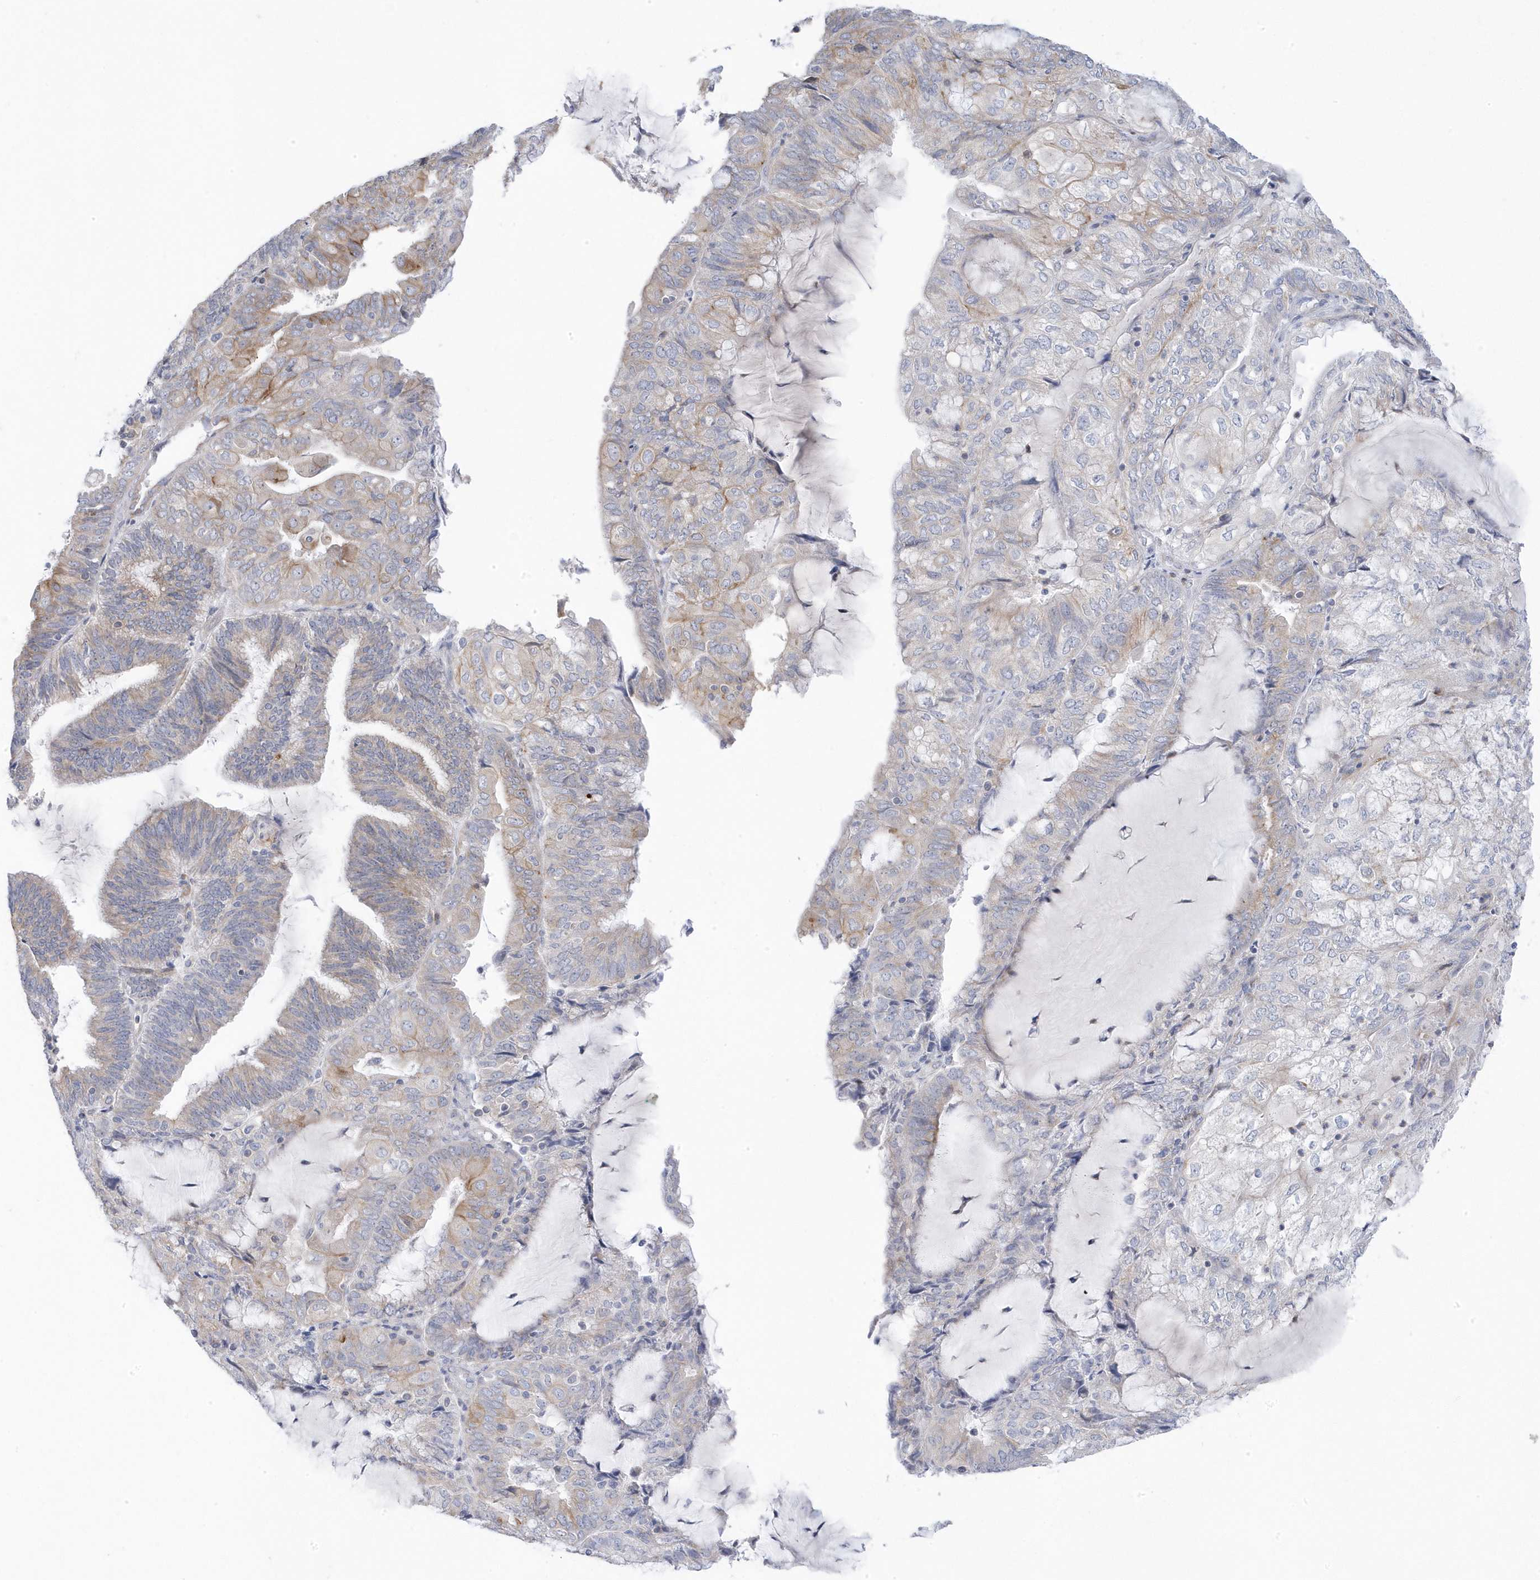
{"staining": {"intensity": "weak", "quantity": "<25%", "location": "cytoplasmic/membranous"}, "tissue": "endometrial cancer", "cell_type": "Tumor cells", "image_type": "cancer", "snomed": [{"axis": "morphology", "description": "Adenocarcinoma, NOS"}, {"axis": "topography", "description": "Endometrium"}], "caption": "IHC image of neoplastic tissue: human endometrial adenocarcinoma stained with DAB exhibits no significant protein staining in tumor cells.", "gene": "ANAPC1", "patient": {"sex": "female", "age": 81}}